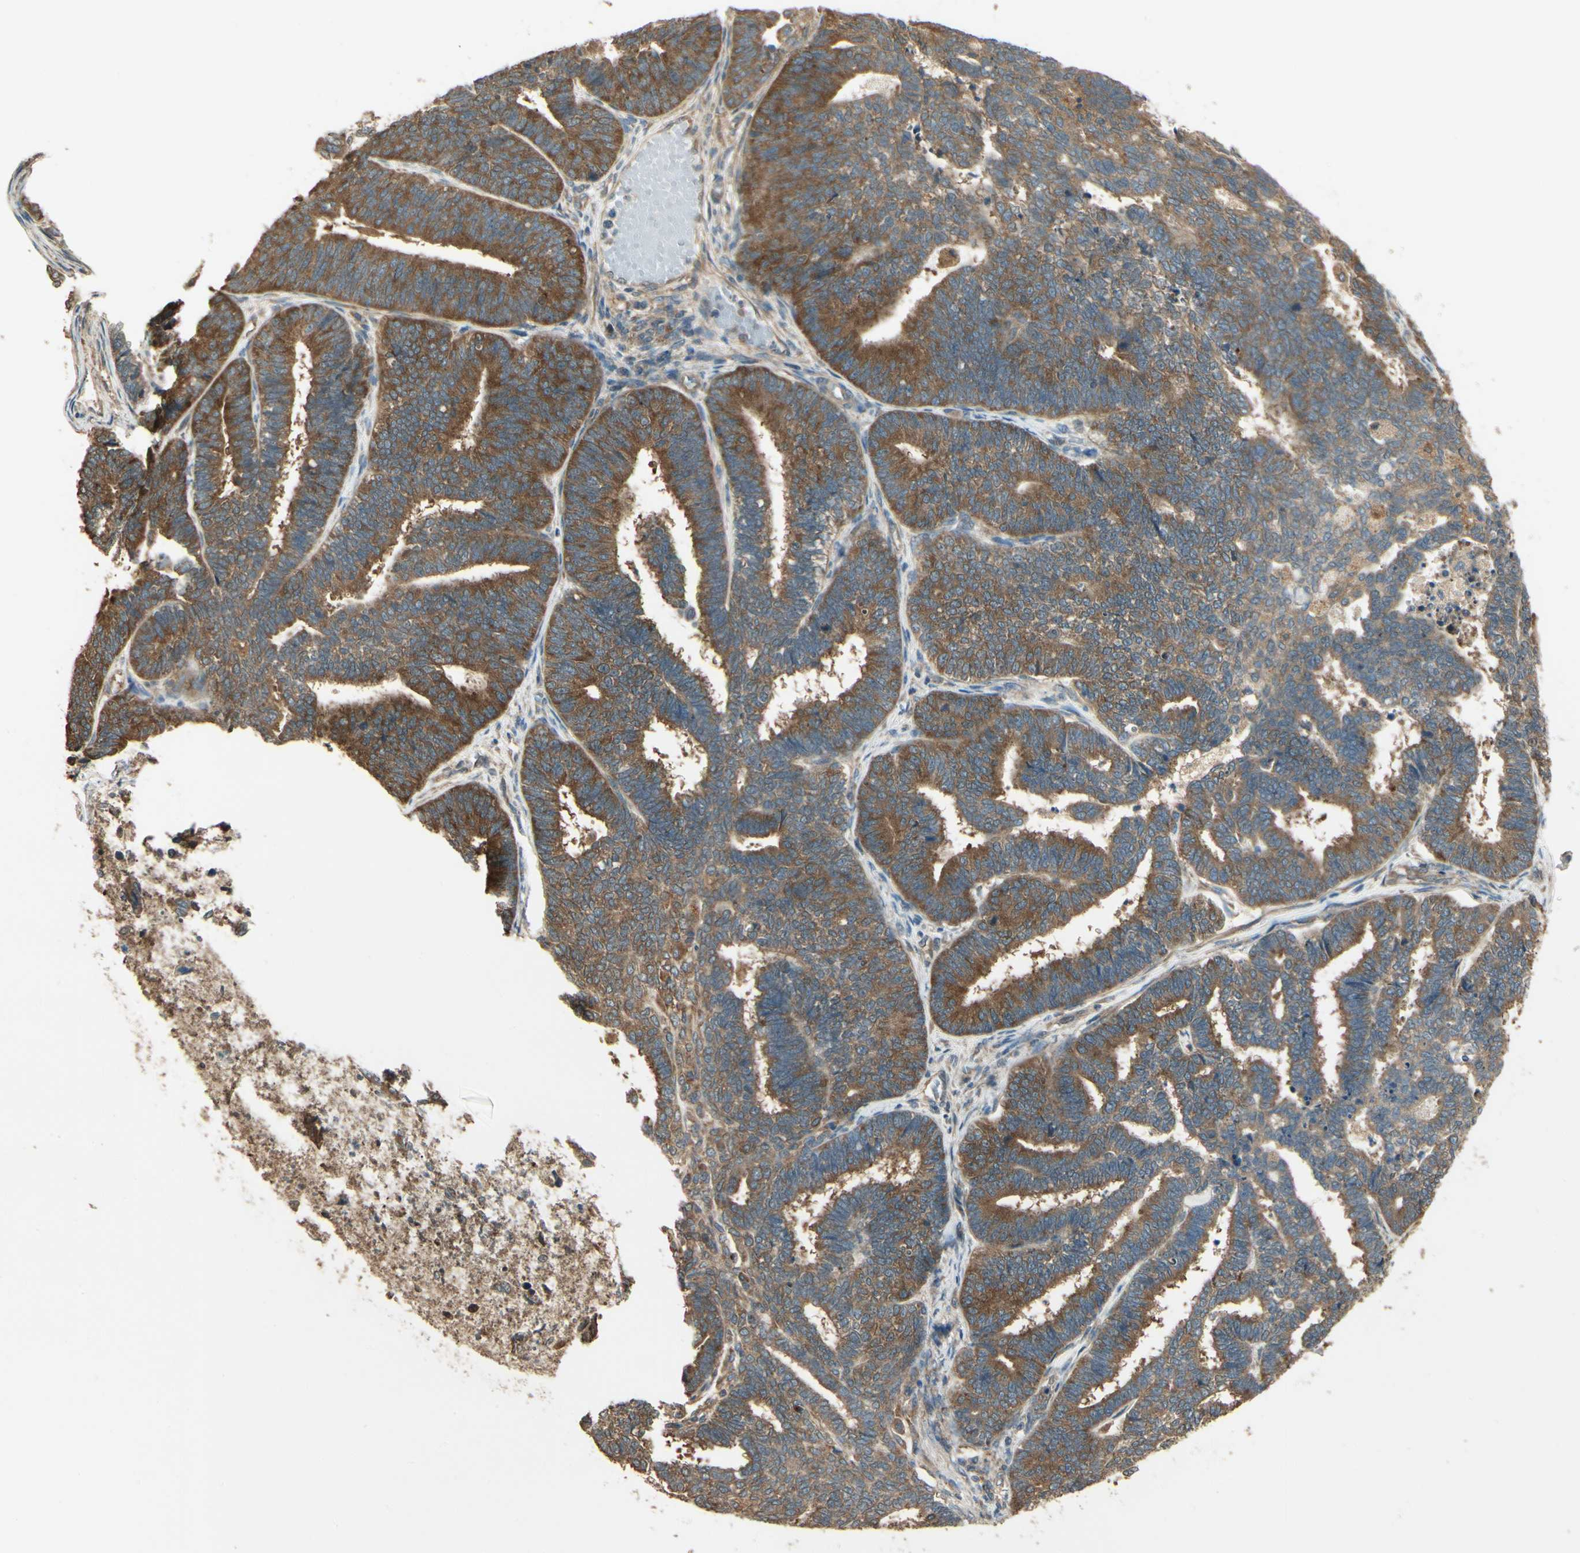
{"staining": {"intensity": "strong", "quantity": ">75%", "location": "cytoplasmic/membranous"}, "tissue": "endometrial cancer", "cell_type": "Tumor cells", "image_type": "cancer", "snomed": [{"axis": "morphology", "description": "Adenocarcinoma, NOS"}, {"axis": "topography", "description": "Endometrium"}], "caption": "Strong cytoplasmic/membranous expression is seen in about >75% of tumor cells in endometrial cancer. (Brightfield microscopy of DAB IHC at high magnification).", "gene": "CCT7", "patient": {"sex": "female", "age": 70}}